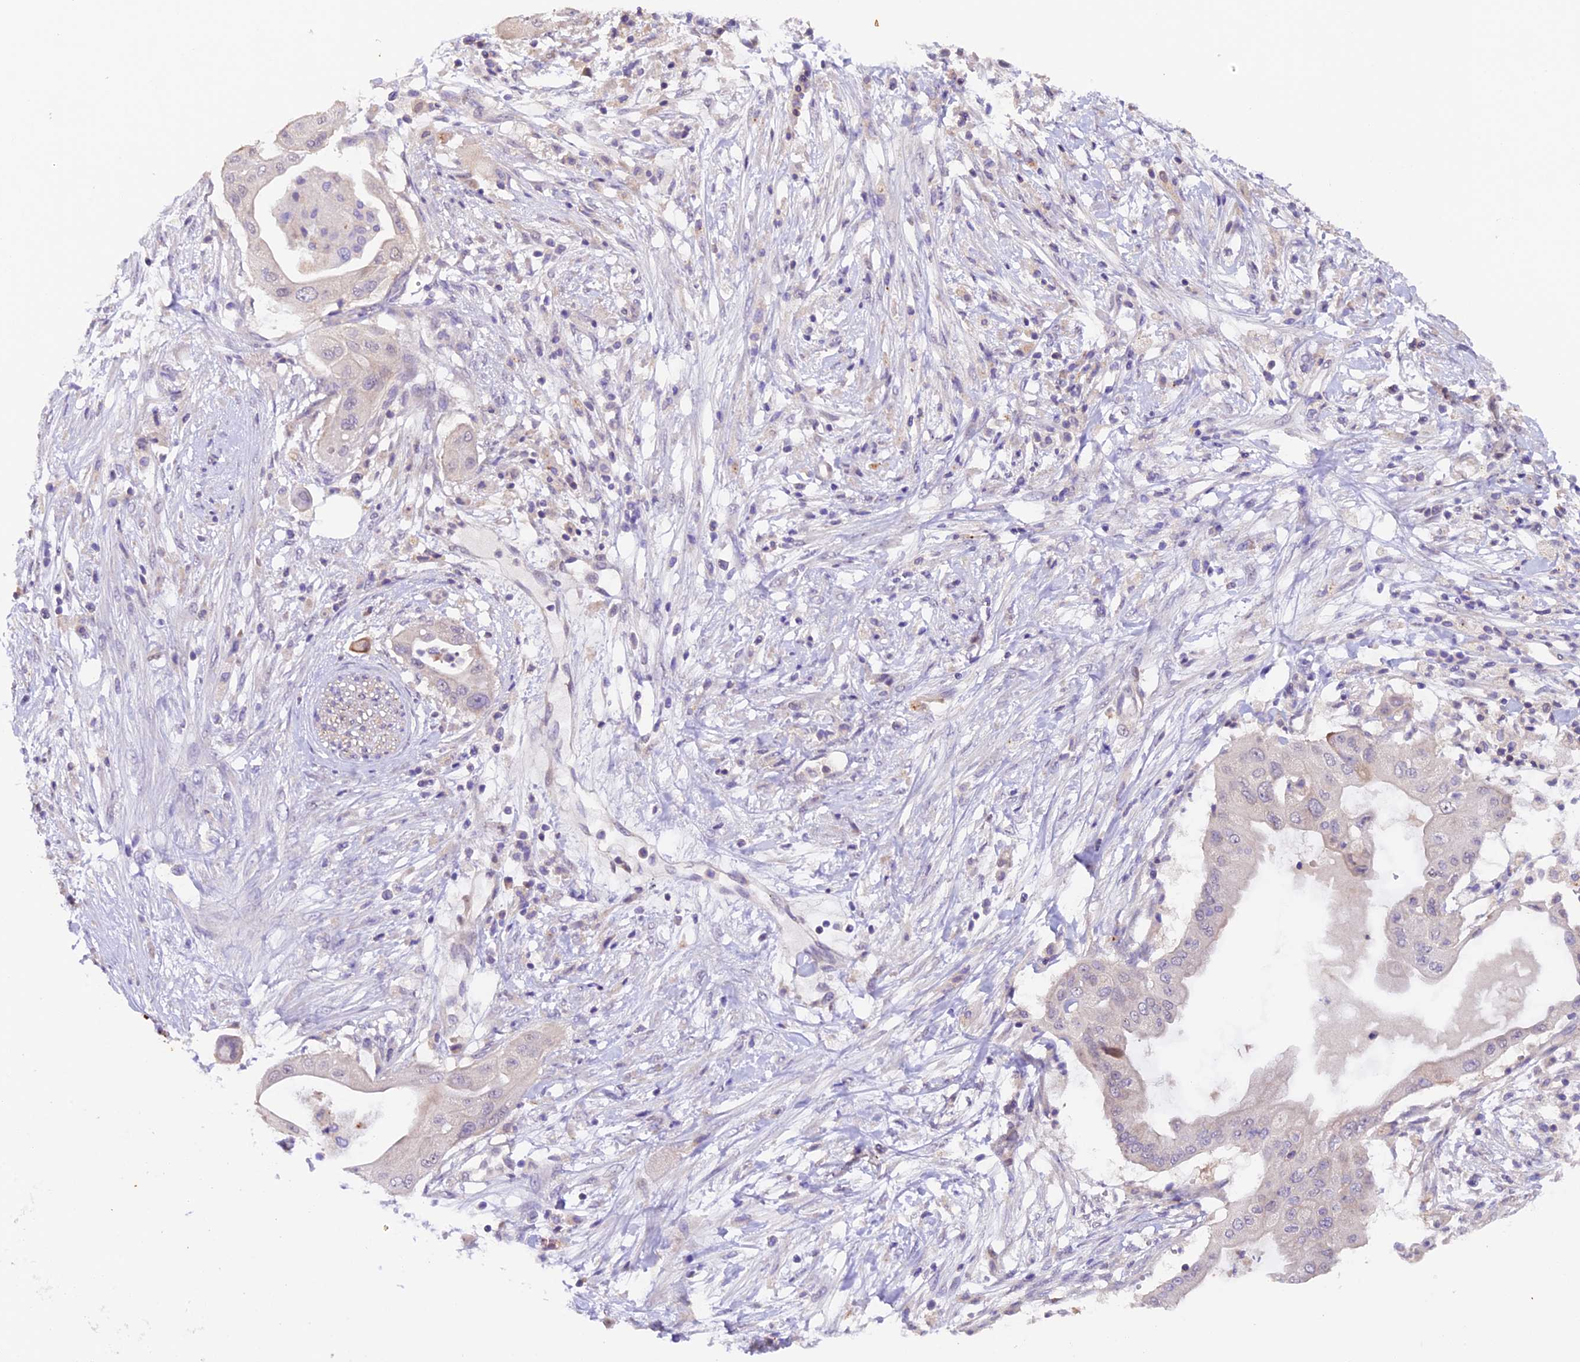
{"staining": {"intensity": "weak", "quantity": "<25%", "location": "cytoplasmic/membranous"}, "tissue": "pancreatic cancer", "cell_type": "Tumor cells", "image_type": "cancer", "snomed": [{"axis": "morphology", "description": "Adenocarcinoma, NOS"}, {"axis": "topography", "description": "Pancreas"}], "caption": "This is a histopathology image of immunohistochemistry (IHC) staining of pancreatic cancer (adenocarcinoma), which shows no staining in tumor cells. (IHC, brightfield microscopy, high magnification).", "gene": "NCK2", "patient": {"sex": "male", "age": 68}}